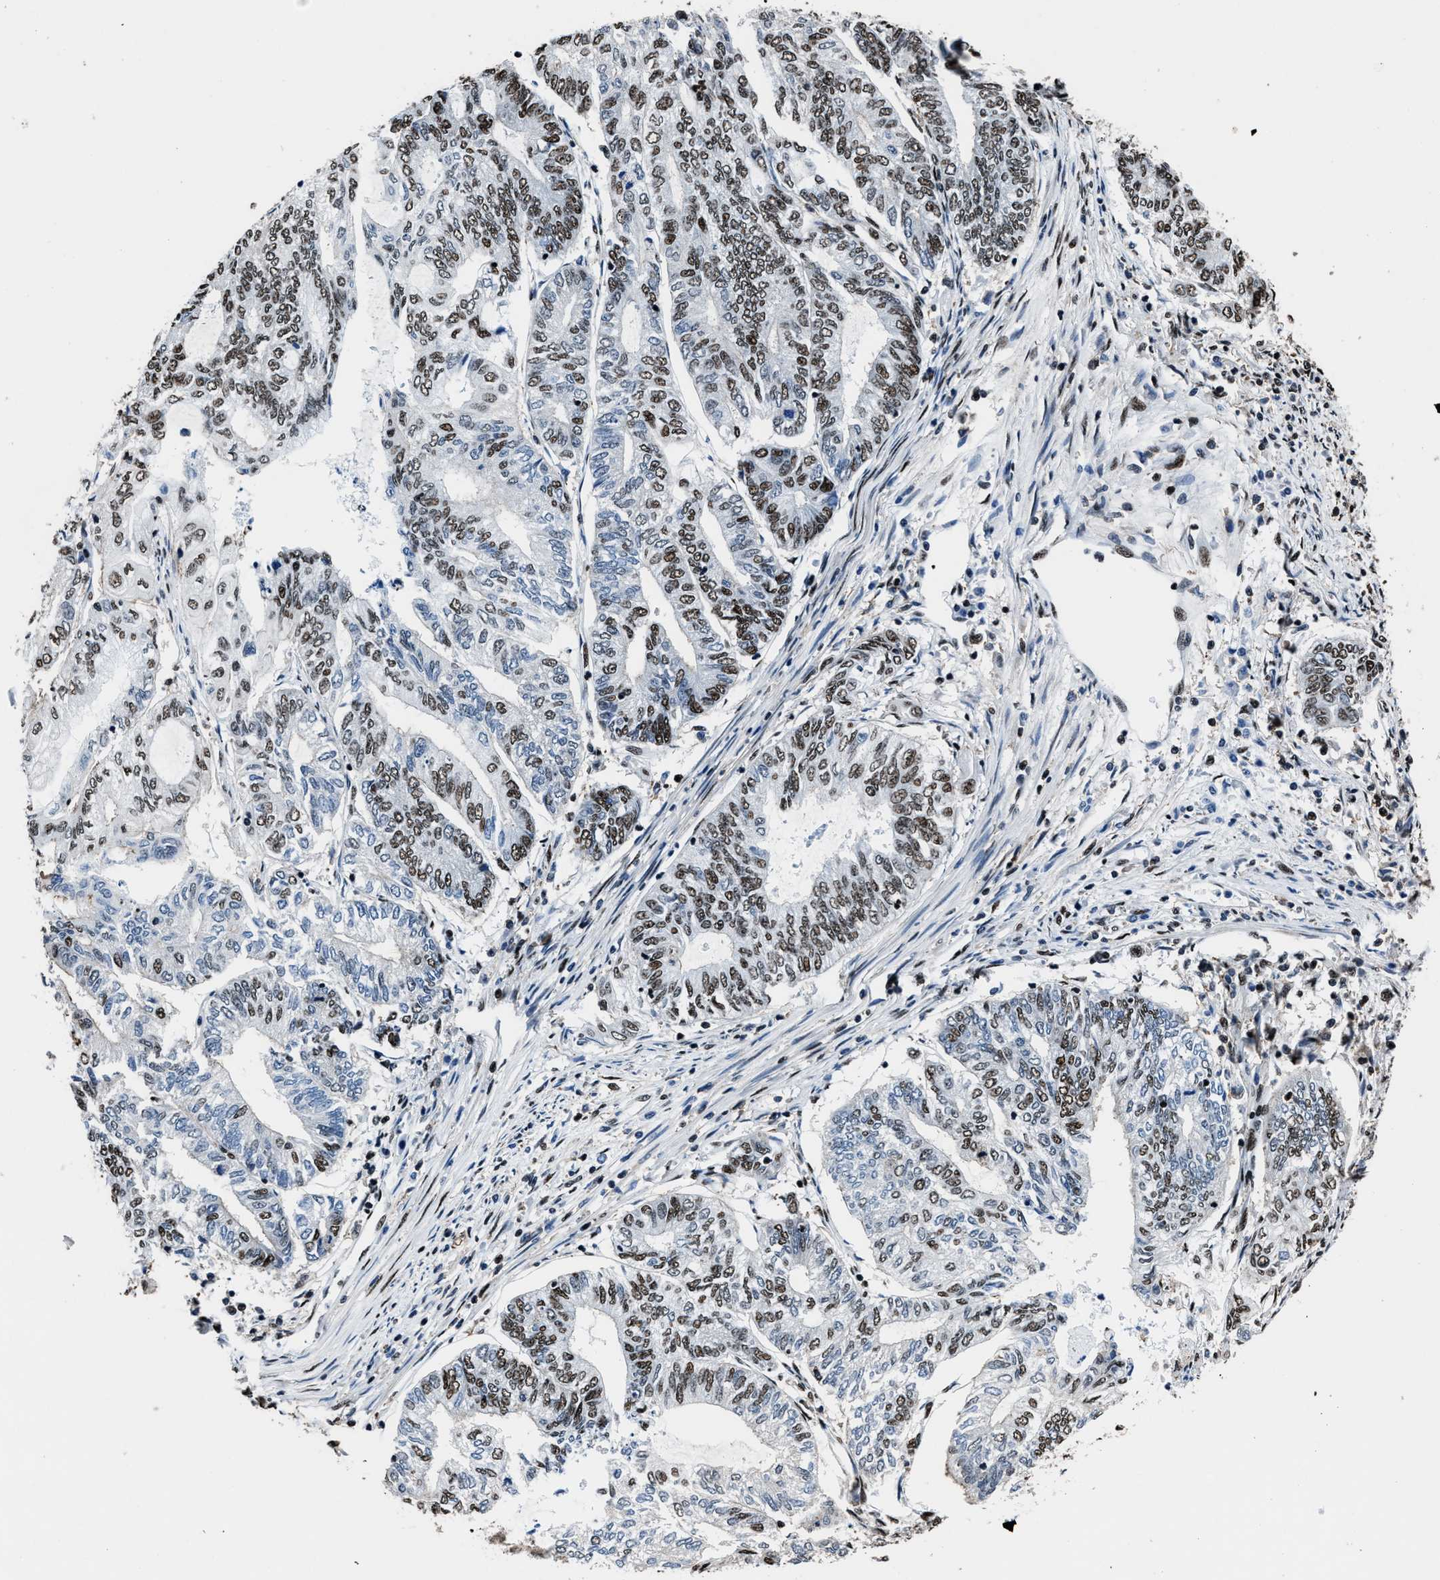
{"staining": {"intensity": "moderate", "quantity": "25%-75%", "location": "nuclear"}, "tissue": "endometrial cancer", "cell_type": "Tumor cells", "image_type": "cancer", "snomed": [{"axis": "morphology", "description": "Adenocarcinoma, NOS"}, {"axis": "topography", "description": "Uterus"}, {"axis": "topography", "description": "Endometrium"}], "caption": "Endometrial cancer stained with immunohistochemistry demonstrates moderate nuclear staining in about 25%-75% of tumor cells.", "gene": "PPIE", "patient": {"sex": "female", "age": 70}}